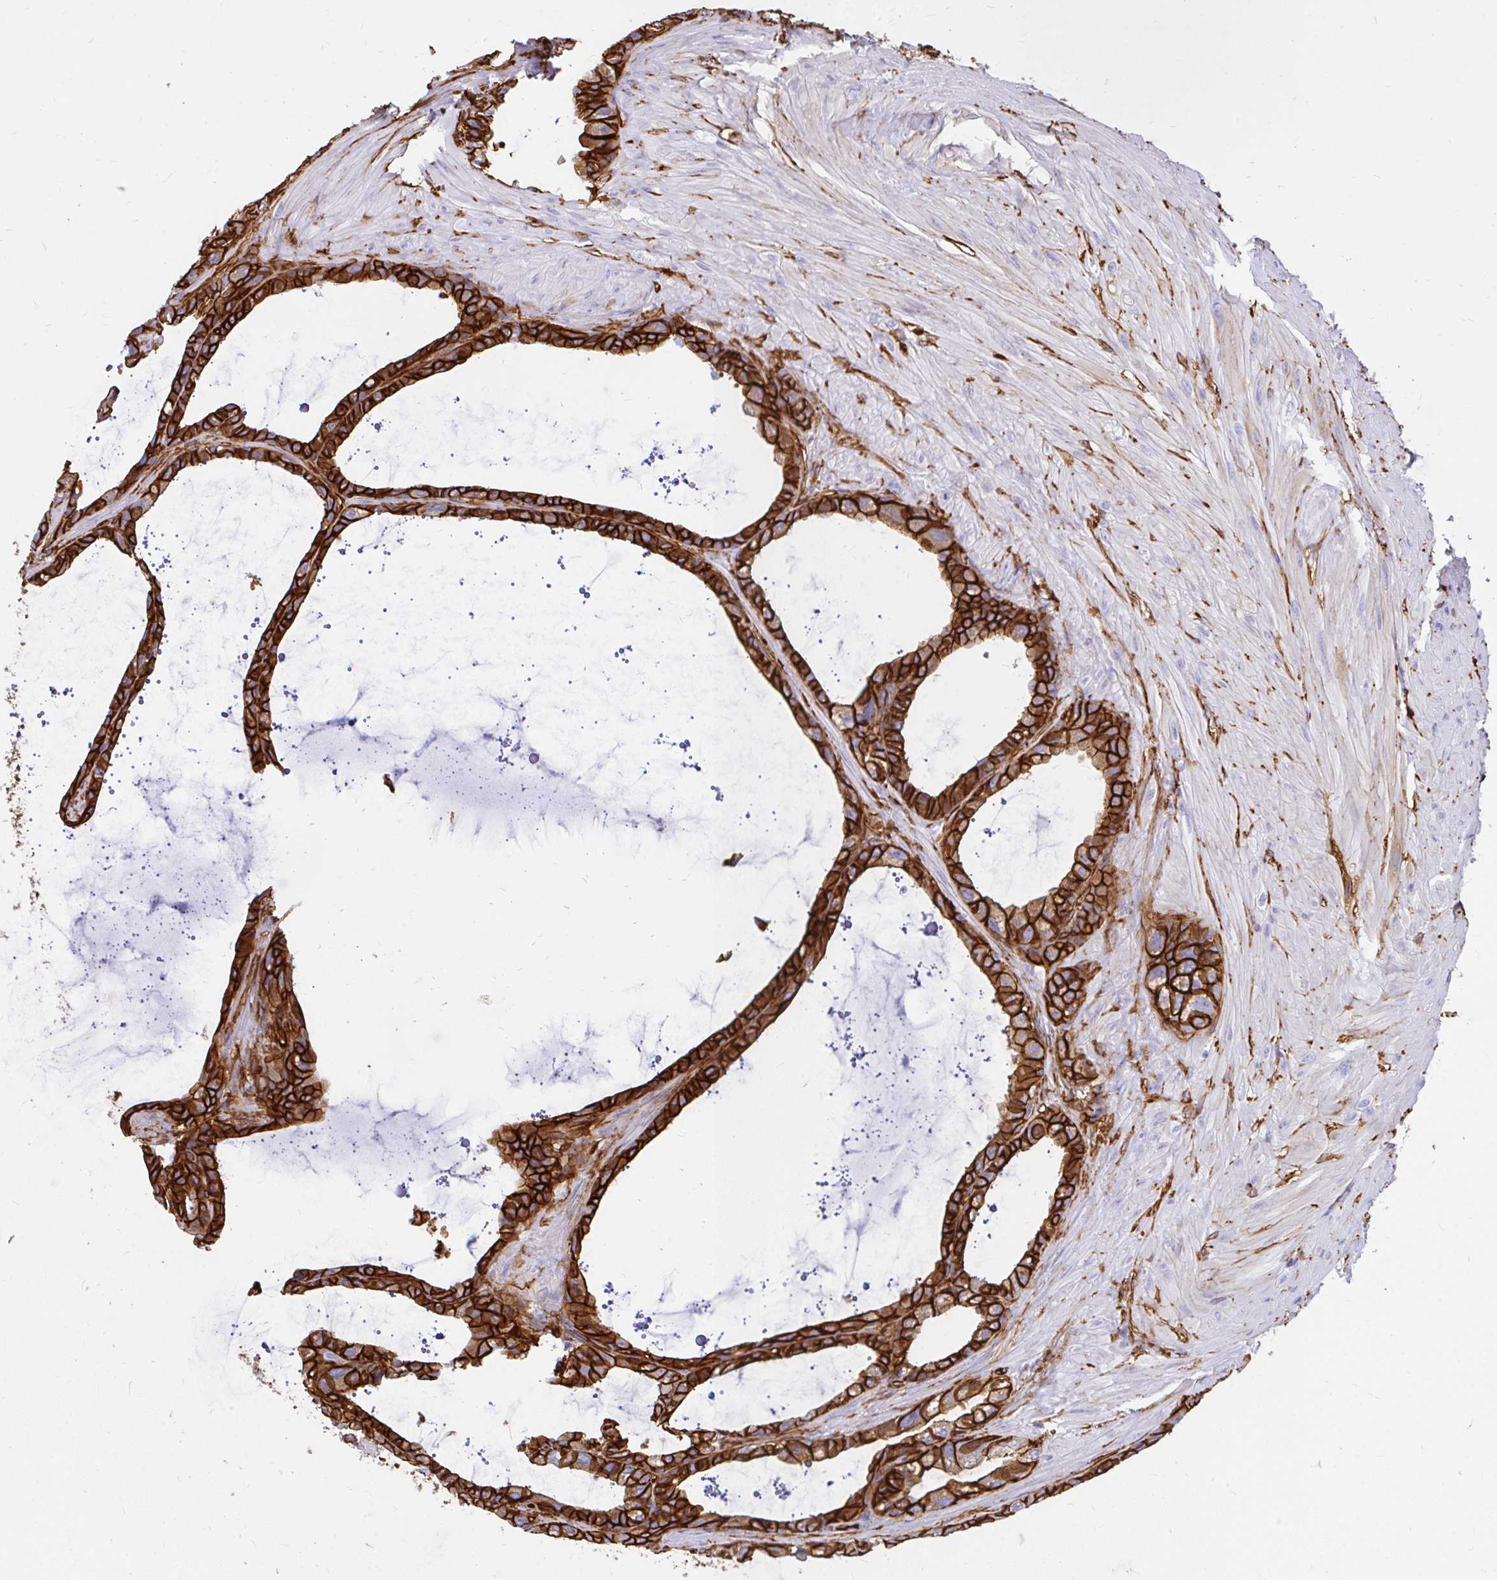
{"staining": {"intensity": "strong", "quantity": ">75%", "location": "cytoplasmic/membranous"}, "tissue": "seminal vesicle", "cell_type": "Glandular cells", "image_type": "normal", "snomed": [{"axis": "morphology", "description": "Normal tissue, NOS"}, {"axis": "topography", "description": "Seminal veicle"}, {"axis": "topography", "description": "Peripheral nerve tissue"}], "caption": "Immunohistochemical staining of benign human seminal vesicle displays >75% levels of strong cytoplasmic/membranous protein staining in approximately >75% of glandular cells.", "gene": "MAP1LC3B2", "patient": {"sex": "male", "age": 76}}